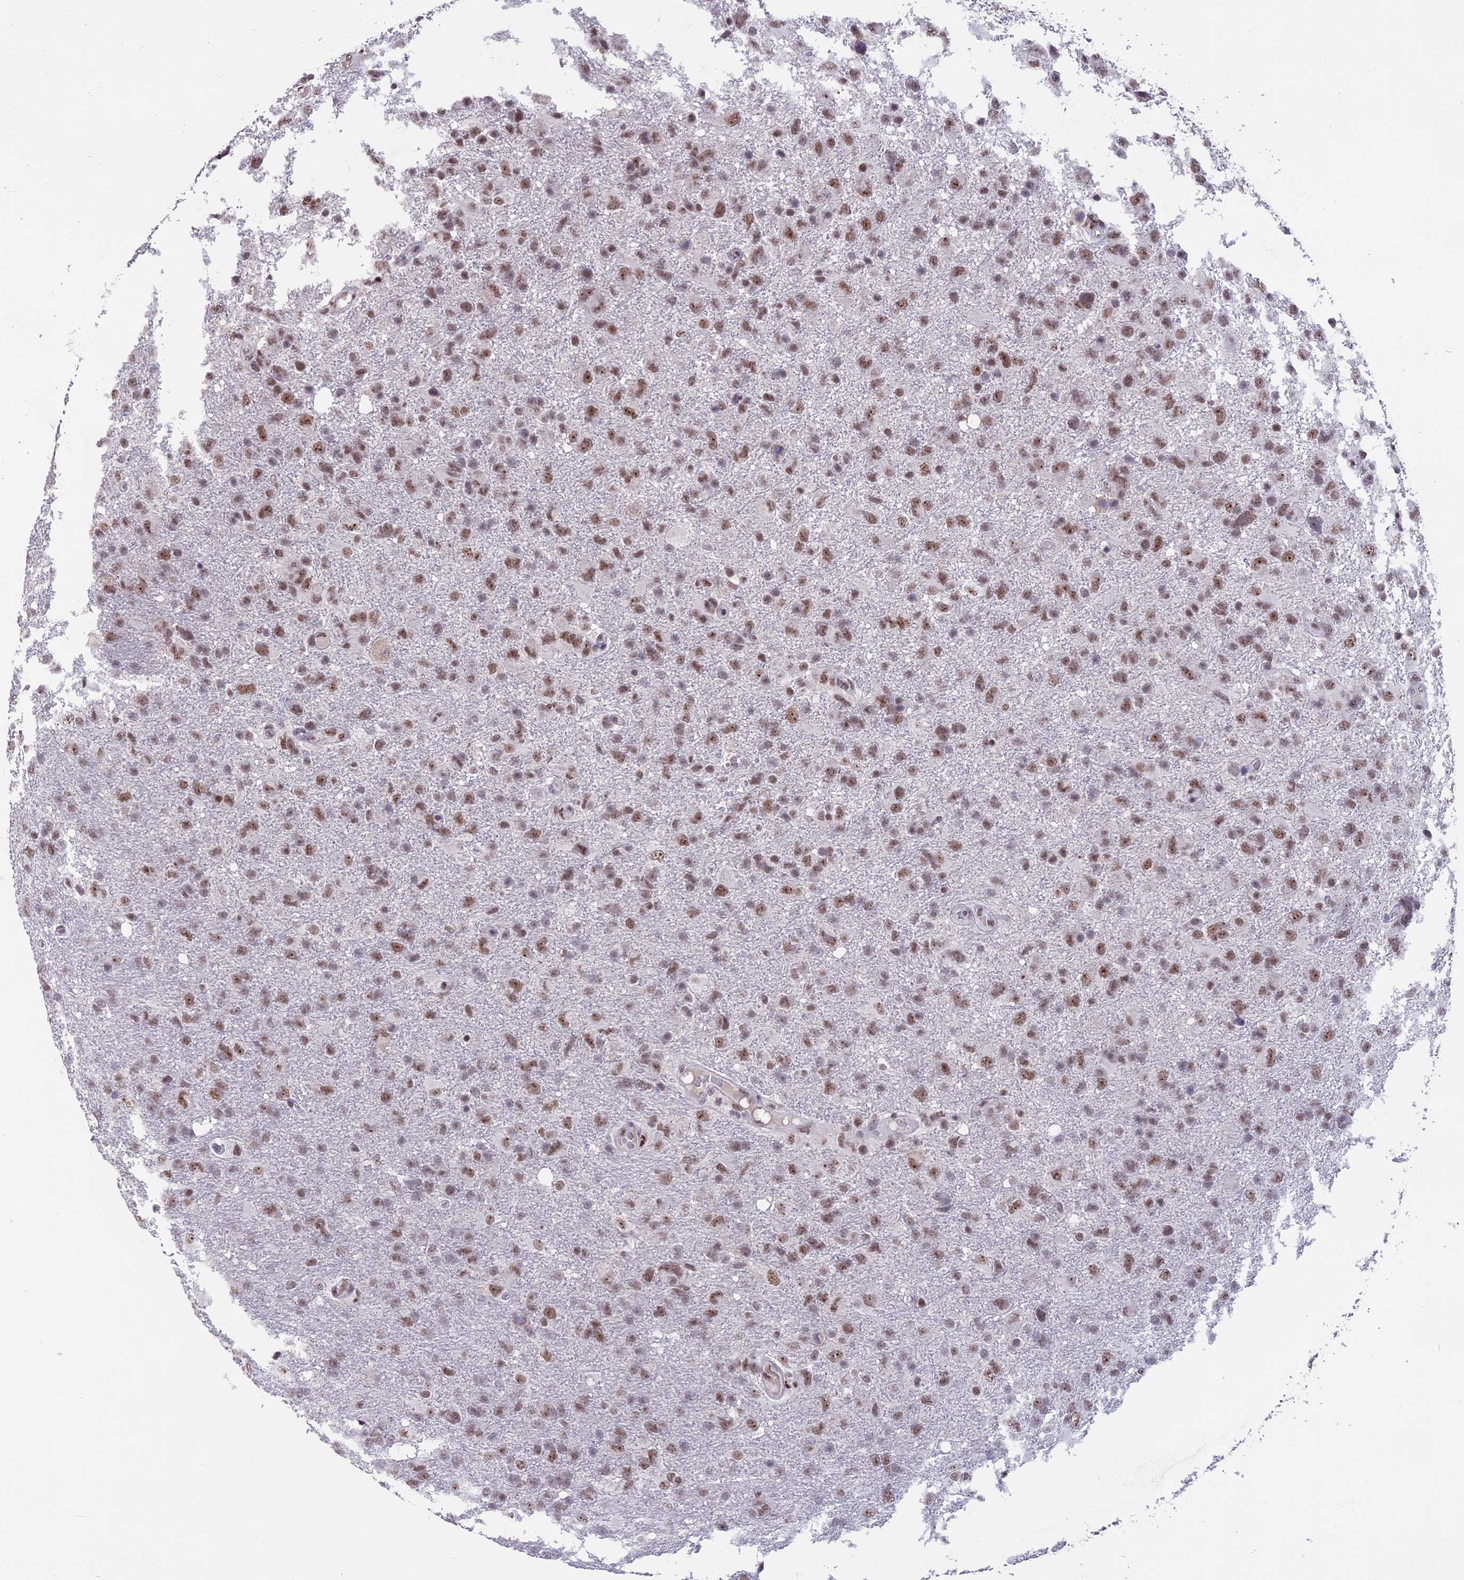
{"staining": {"intensity": "moderate", "quantity": ">75%", "location": "nuclear"}, "tissue": "glioma", "cell_type": "Tumor cells", "image_type": "cancer", "snomed": [{"axis": "morphology", "description": "Glioma, malignant, High grade"}, {"axis": "topography", "description": "Brain"}], "caption": "High-magnification brightfield microscopy of glioma stained with DAB (3,3'-diaminobenzidine) (brown) and counterstained with hematoxylin (blue). tumor cells exhibit moderate nuclear staining is appreciated in about>75% of cells.", "gene": "SETD2", "patient": {"sex": "male", "age": 61}}